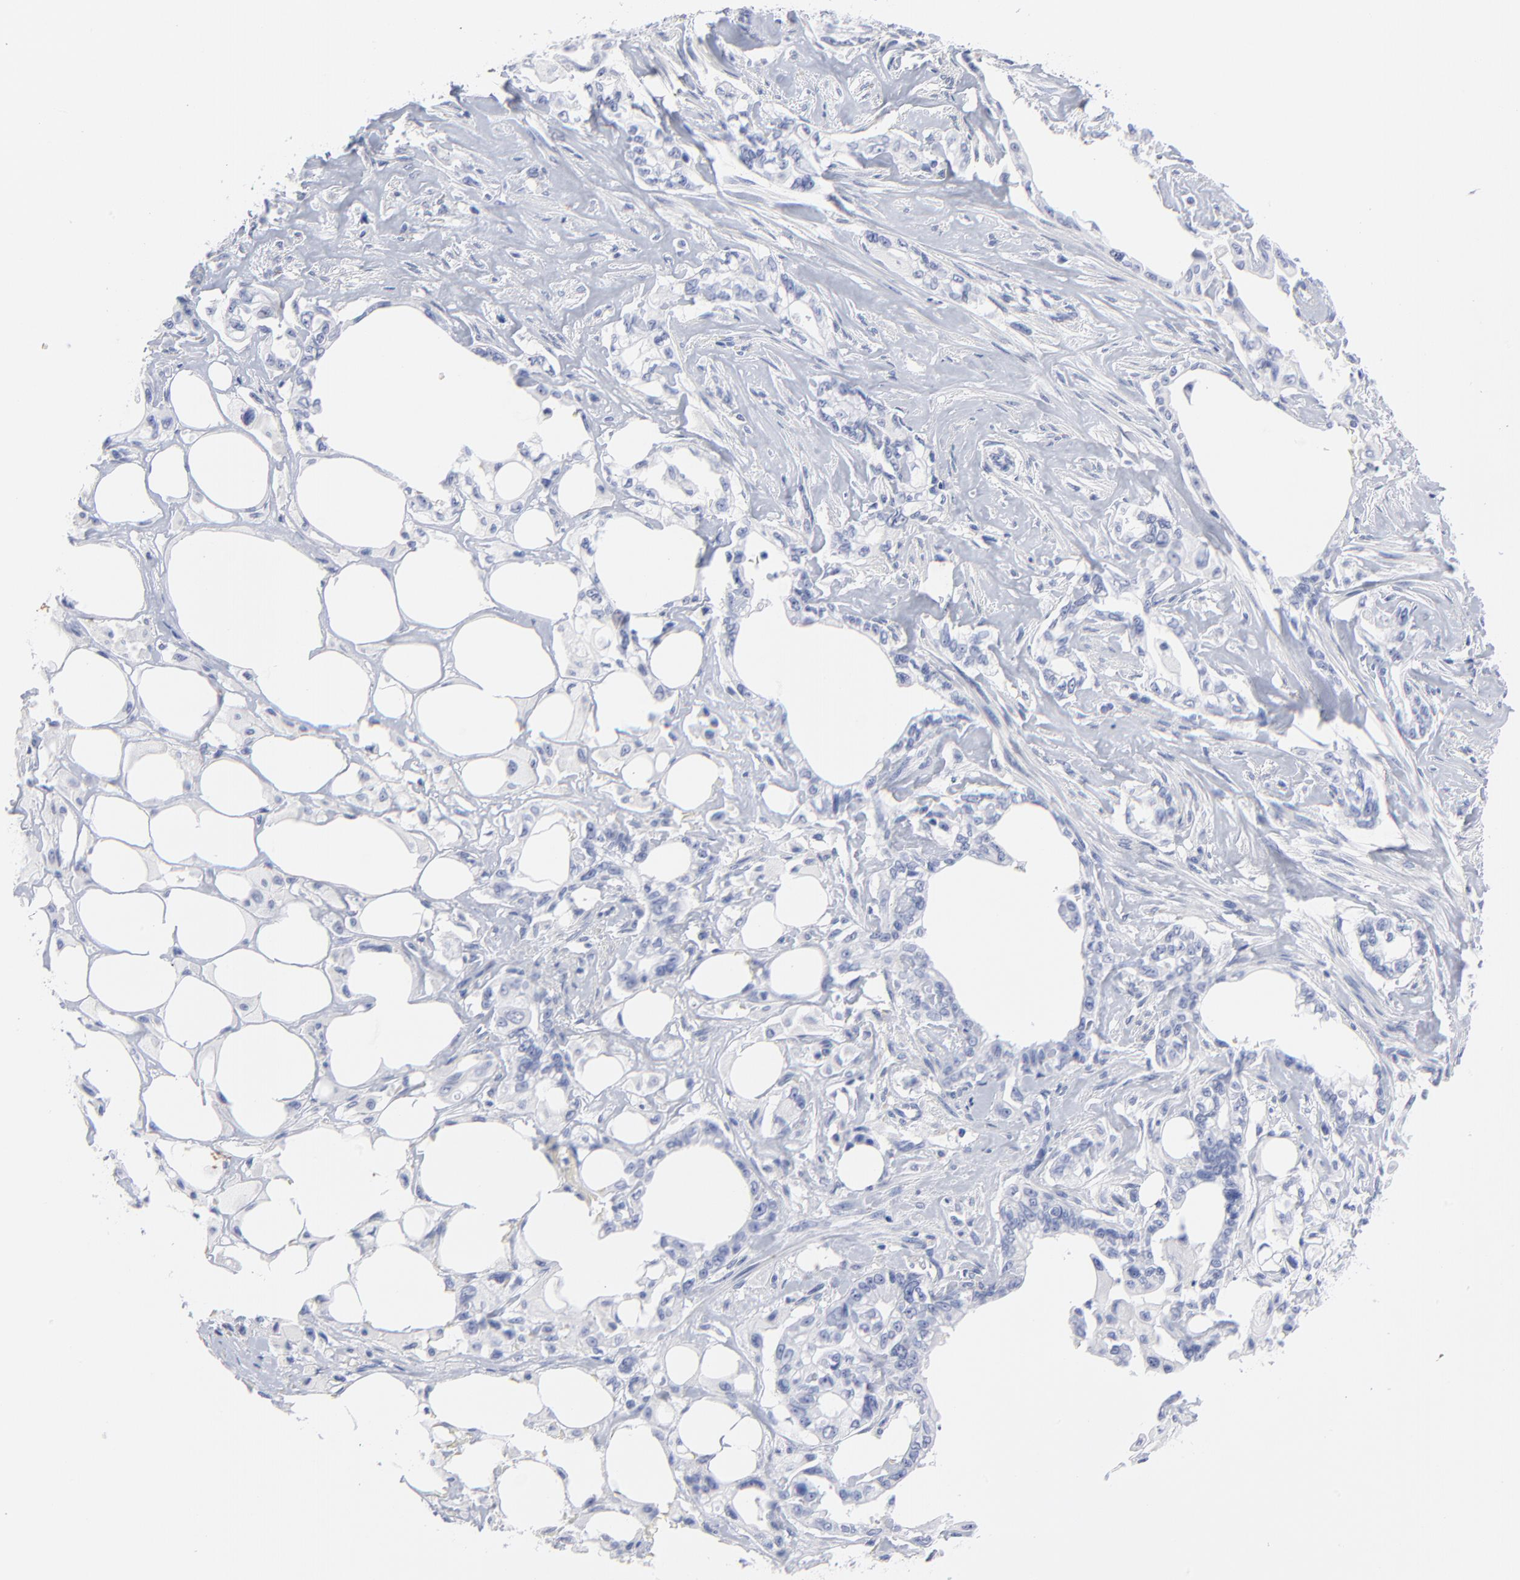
{"staining": {"intensity": "negative", "quantity": "none", "location": "none"}, "tissue": "pancreatic cancer", "cell_type": "Tumor cells", "image_type": "cancer", "snomed": [{"axis": "morphology", "description": "Normal tissue, NOS"}, {"axis": "topography", "description": "Pancreas"}], "caption": "Immunohistochemistry (IHC) image of neoplastic tissue: human pancreatic cancer stained with DAB demonstrates no significant protein expression in tumor cells.", "gene": "ACY1", "patient": {"sex": "male", "age": 42}}